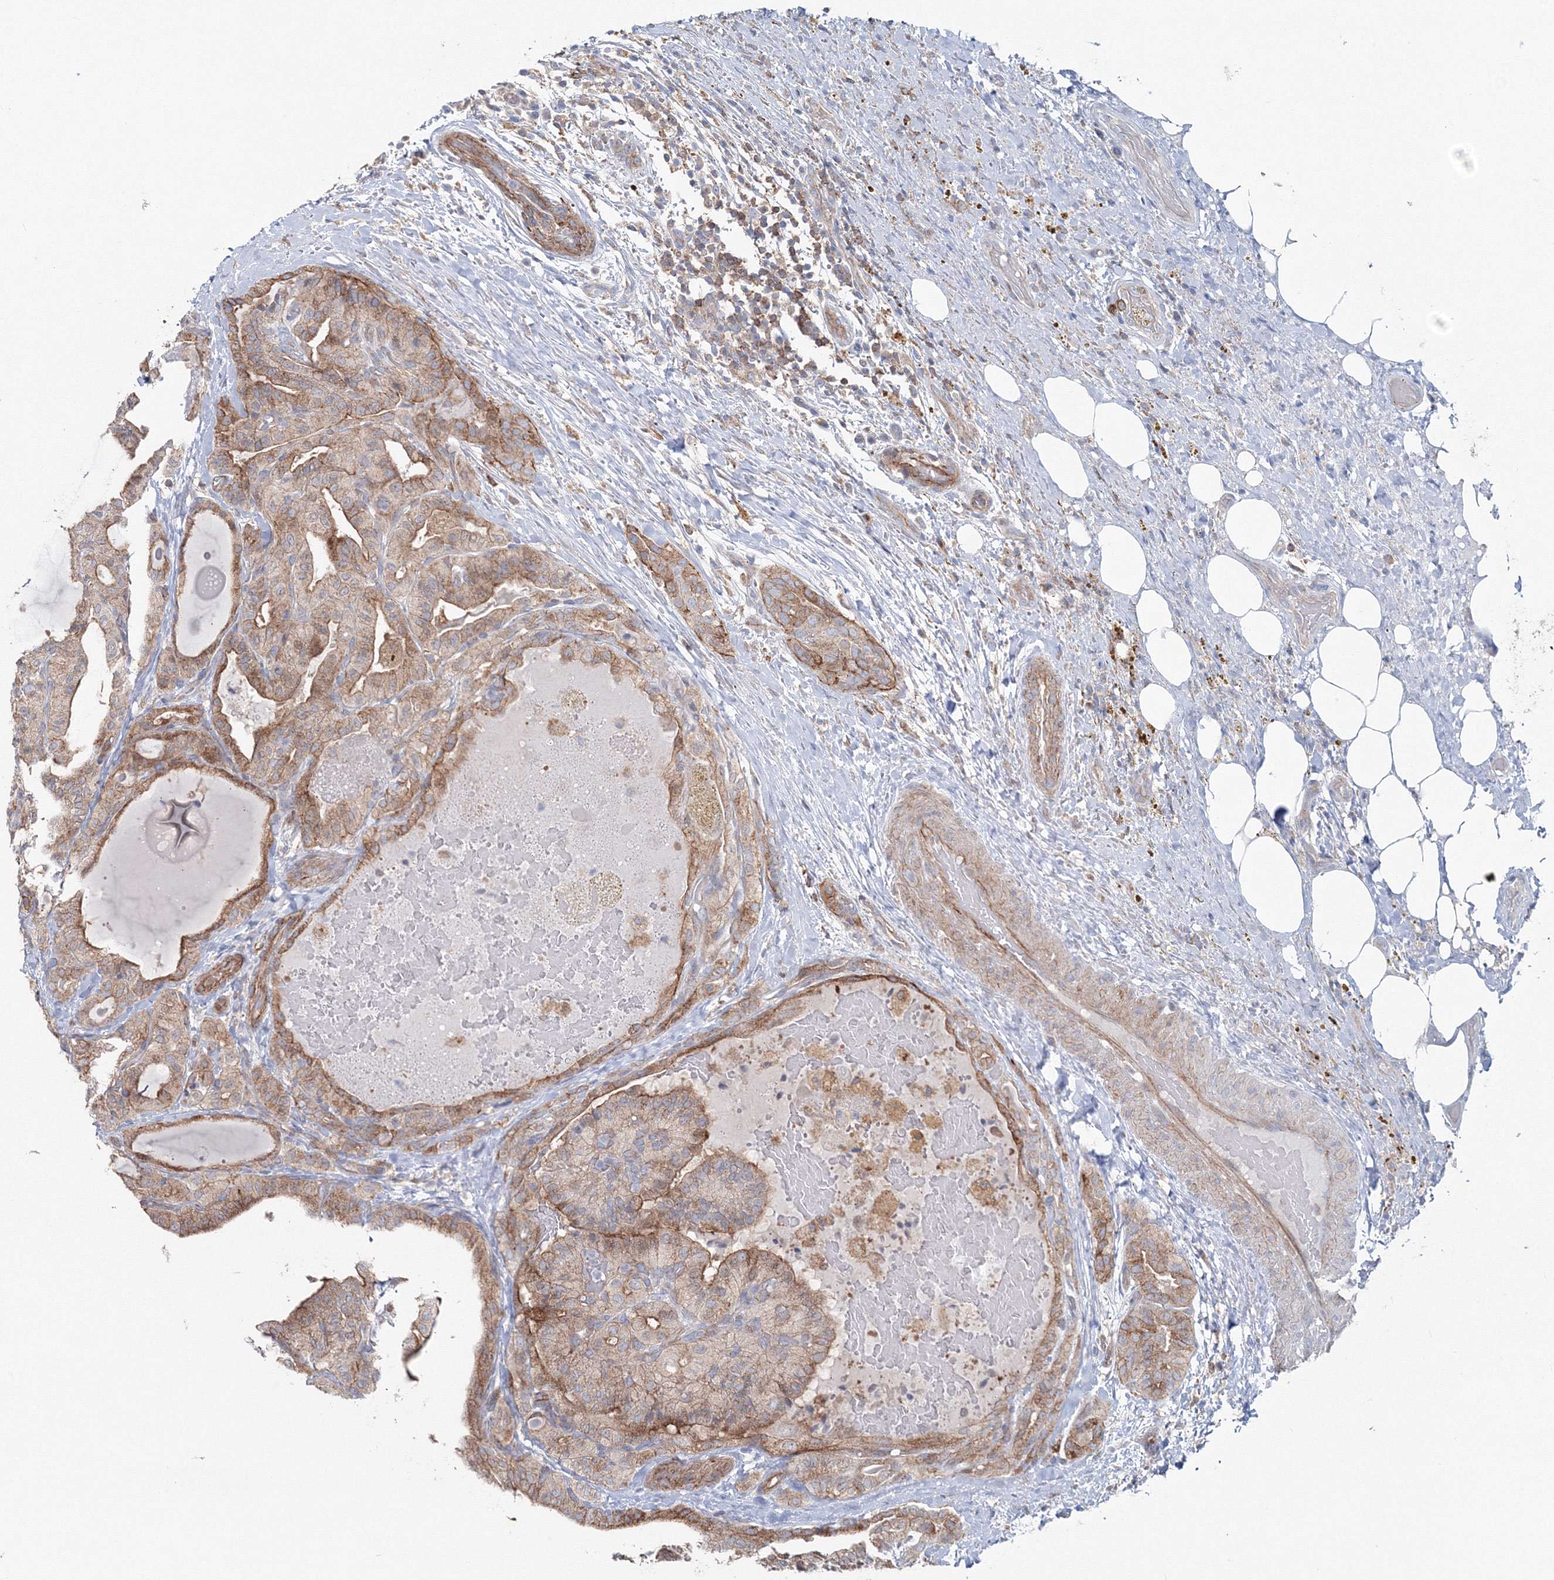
{"staining": {"intensity": "moderate", "quantity": ">75%", "location": "cytoplasmic/membranous"}, "tissue": "thyroid cancer", "cell_type": "Tumor cells", "image_type": "cancer", "snomed": [{"axis": "morphology", "description": "Papillary adenocarcinoma, NOS"}, {"axis": "topography", "description": "Thyroid gland"}], "caption": "Moderate cytoplasmic/membranous expression for a protein is present in about >75% of tumor cells of thyroid papillary adenocarcinoma using immunohistochemistry.", "gene": "GGA2", "patient": {"sex": "male", "age": 77}}